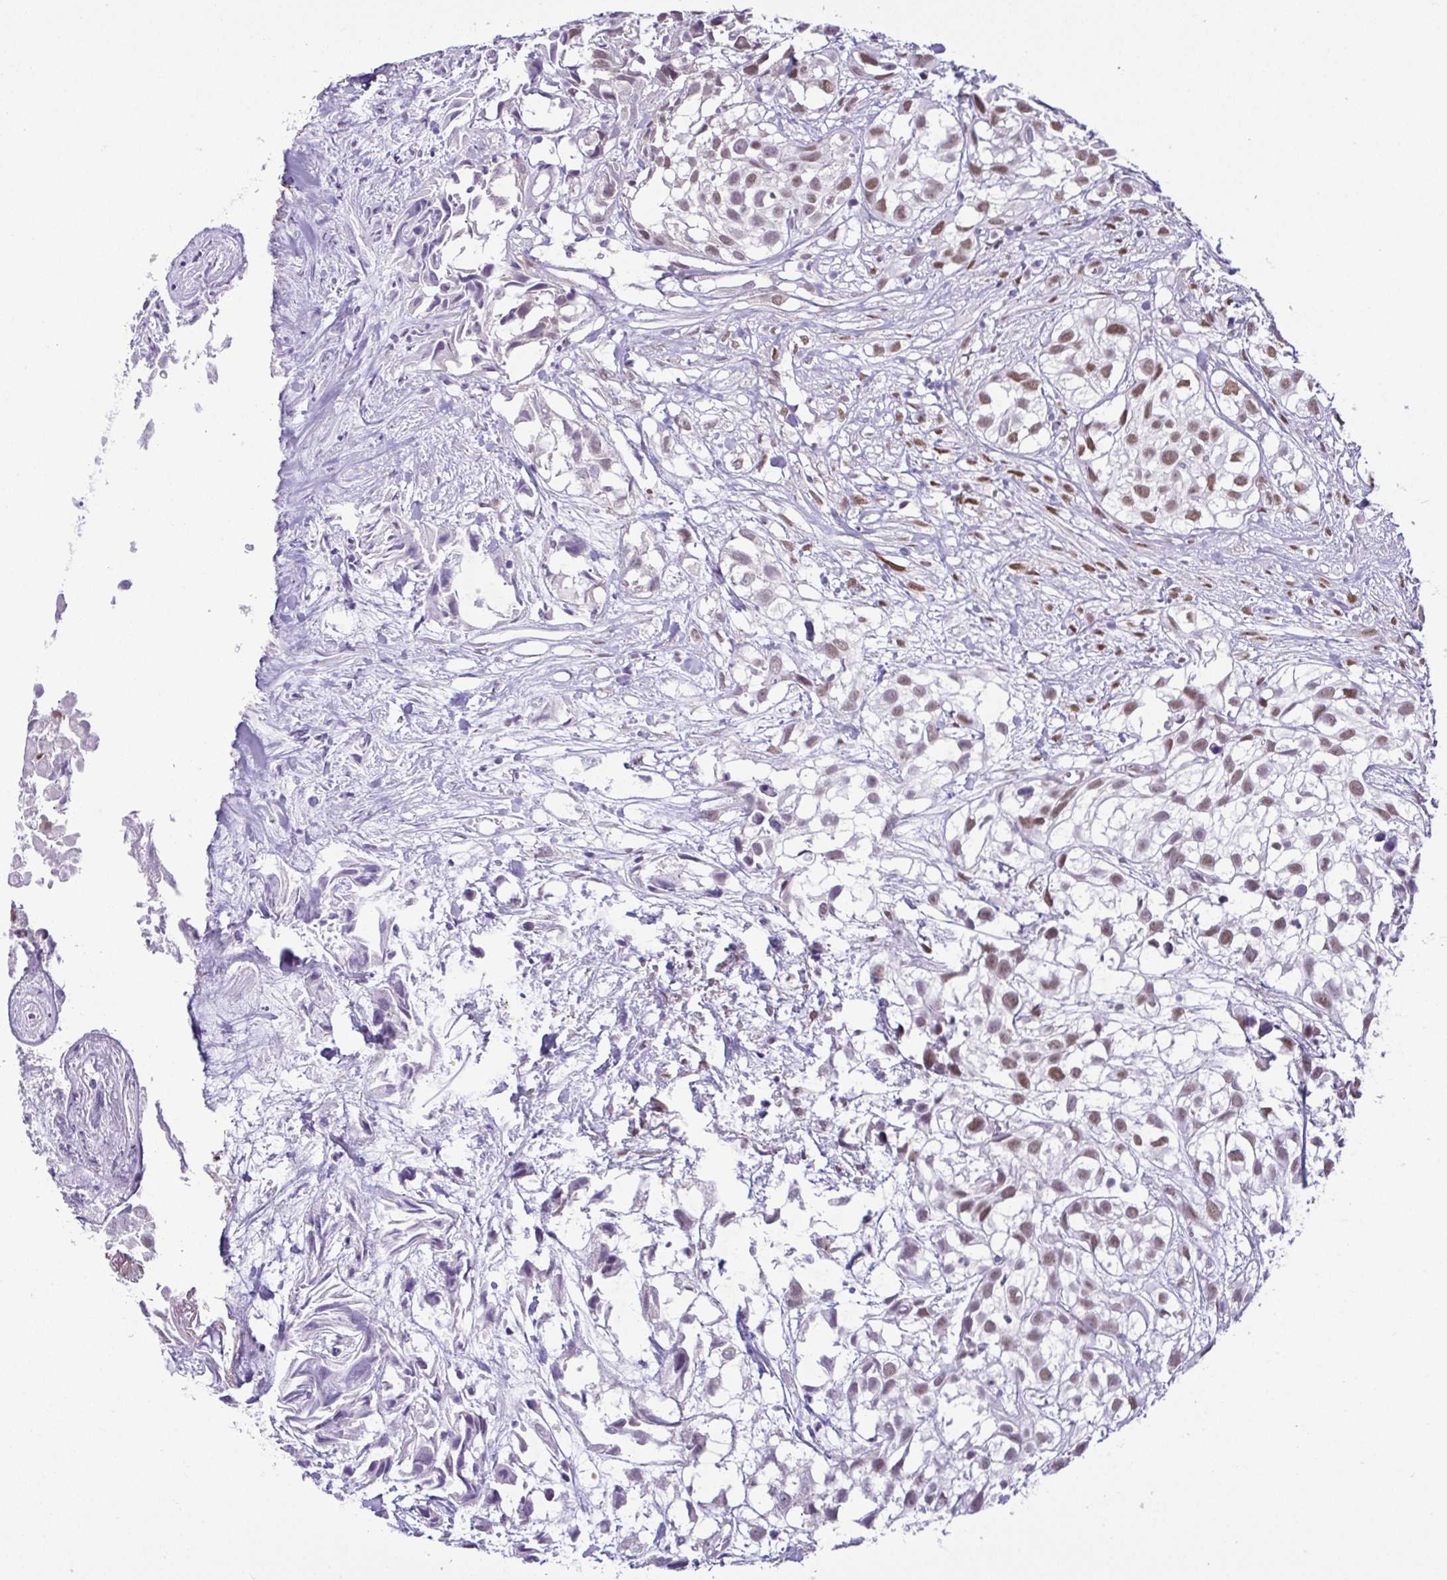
{"staining": {"intensity": "moderate", "quantity": ">75%", "location": "nuclear"}, "tissue": "urothelial cancer", "cell_type": "Tumor cells", "image_type": "cancer", "snomed": [{"axis": "morphology", "description": "Urothelial carcinoma, High grade"}, {"axis": "topography", "description": "Urinary bladder"}], "caption": "A high-resolution histopathology image shows immunohistochemistry staining of urothelial carcinoma (high-grade), which exhibits moderate nuclear positivity in approximately >75% of tumor cells. The staining was performed using DAB, with brown indicating positive protein expression. Nuclei are stained blue with hematoxylin.", "gene": "RBM3", "patient": {"sex": "male", "age": 56}}